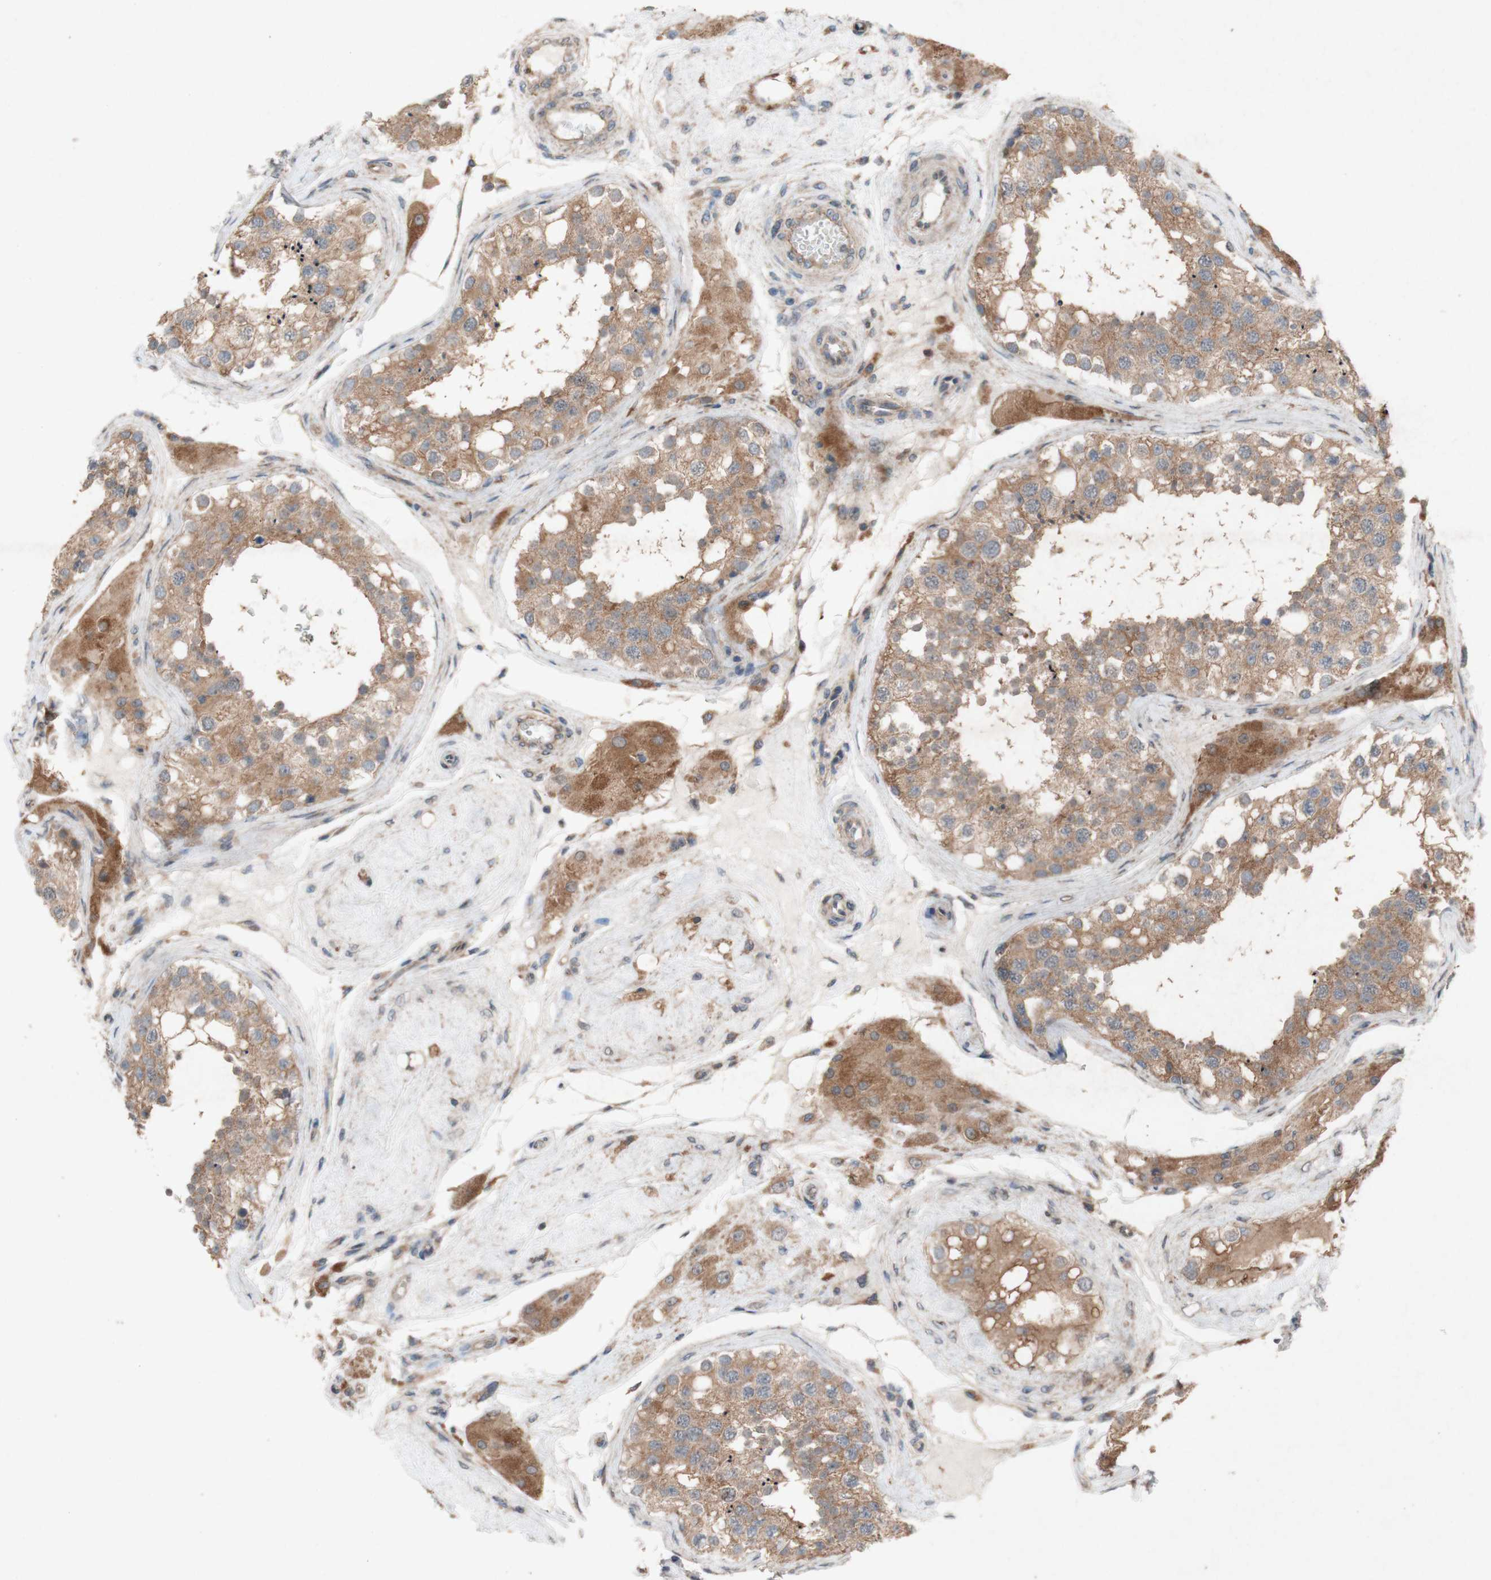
{"staining": {"intensity": "moderate", "quantity": ">75%", "location": "cytoplasmic/membranous"}, "tissue": "testis", "cell_type": "Cells in seminiferous ducts", "image_type": "normal", "snomed": [{"axis": "morphology", "description": "Normal tissue, NOS"}, {"axis": "topography", "description": "Testis"}], "caption": "Unremarkable testis was stained to show a protein in brown. There is medium levels of moderate cytoplasmic/membranous expression in approximately >75% of cells in seminiferous ducts. (Brightfield microscopy of DAB IHC at high magnification).", "gene": "ATP6V1F", "patient": {"sex": "male", "age": 68}}